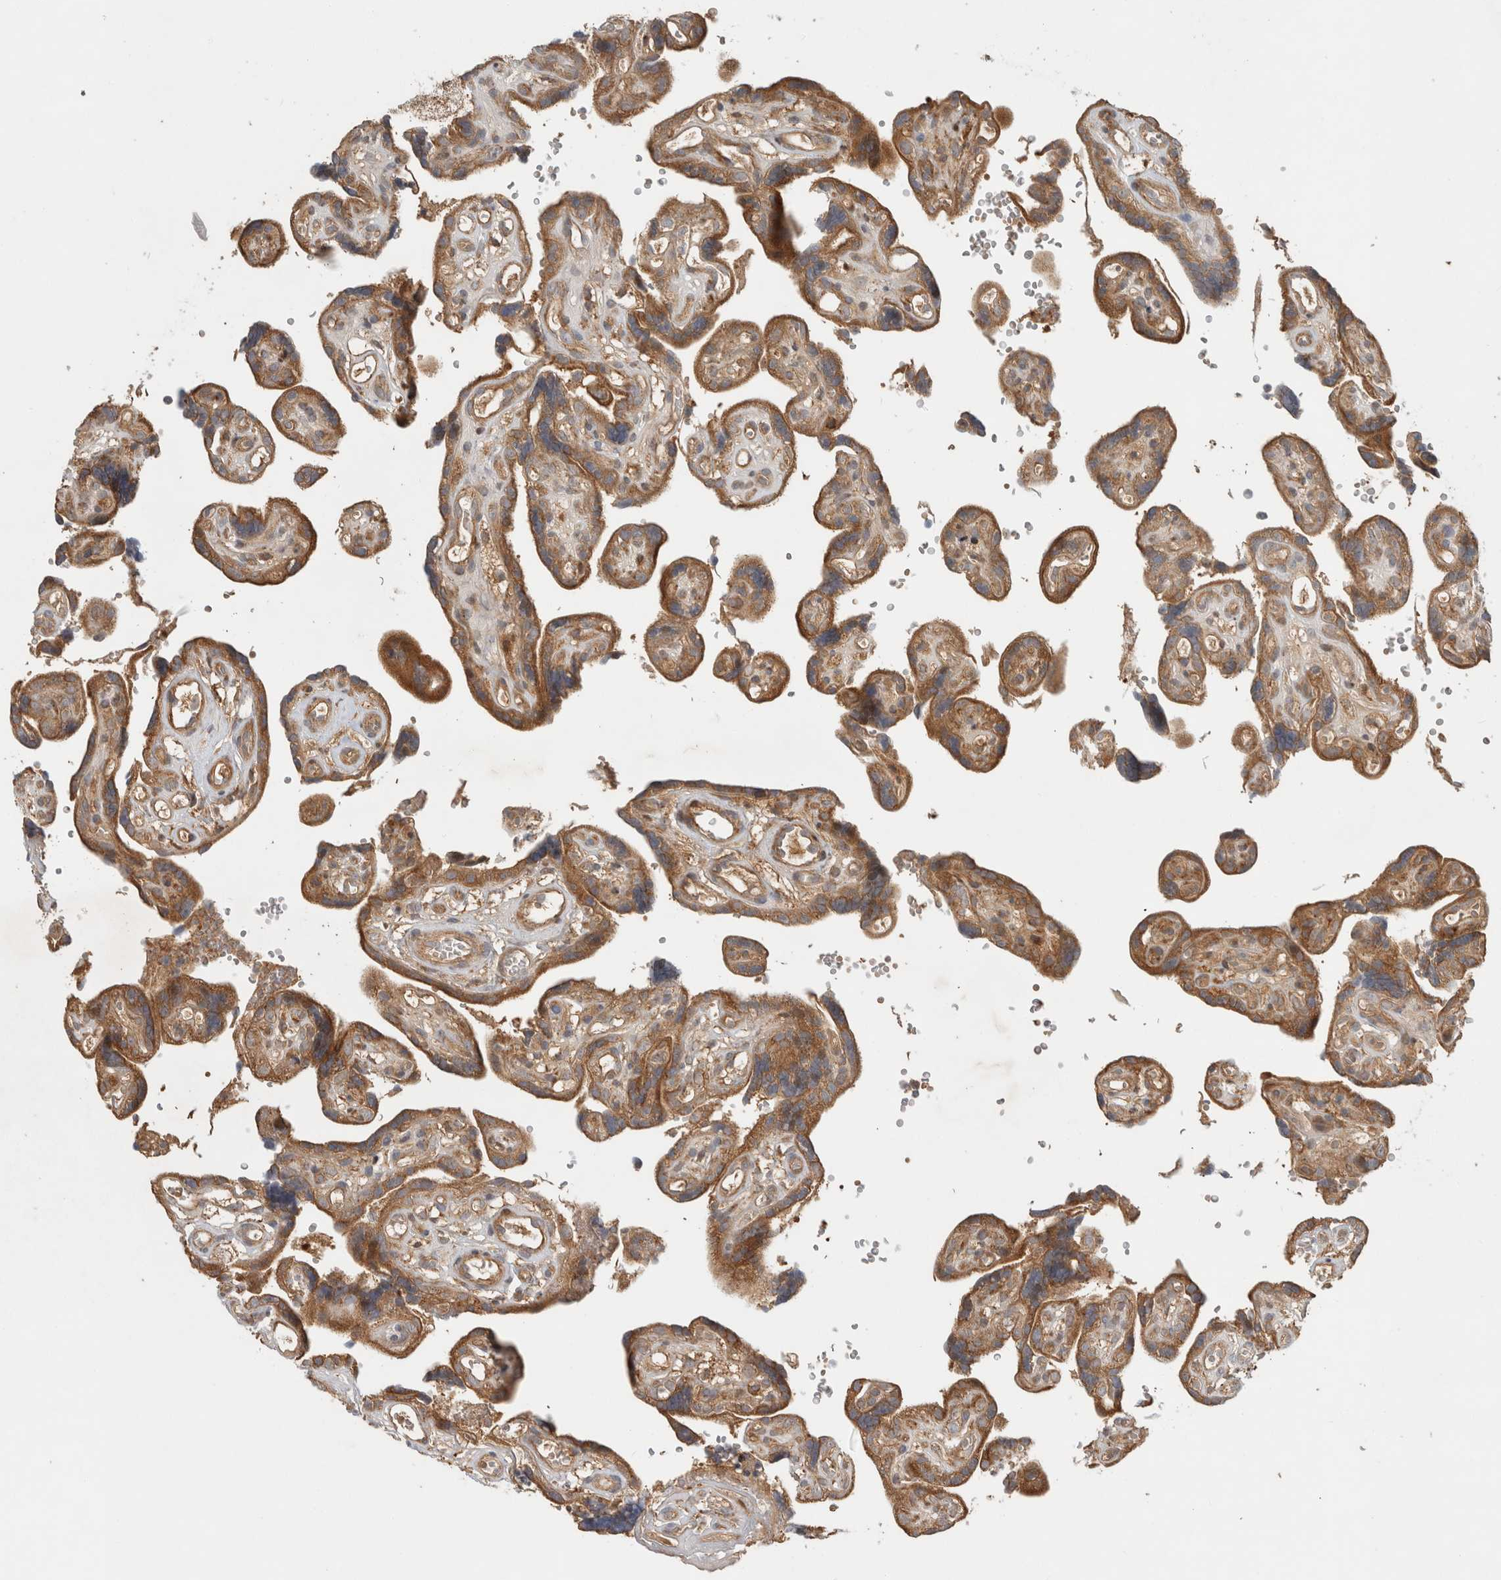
{"staining": {"intensity": "strong", "quantity": ">75%", "location": "cytoplasmic/membranous"}, "tissue": "placenta", "cell_type": "Decidual cells", "image_type": "normal", "snomed": [{"axis": "morphology", "description": "Normal tissue, NOS"}, {"axis": "topography", "description": "Placenta"}], "caption": "There is high levels of strong cytoplasmic/membranous staining in decidual cells of normal placenta, as demonstrated by immunohistochemical staining (brown color).", "gene": "TUBD1", "patient": {"sex": "female", "age": 30}}